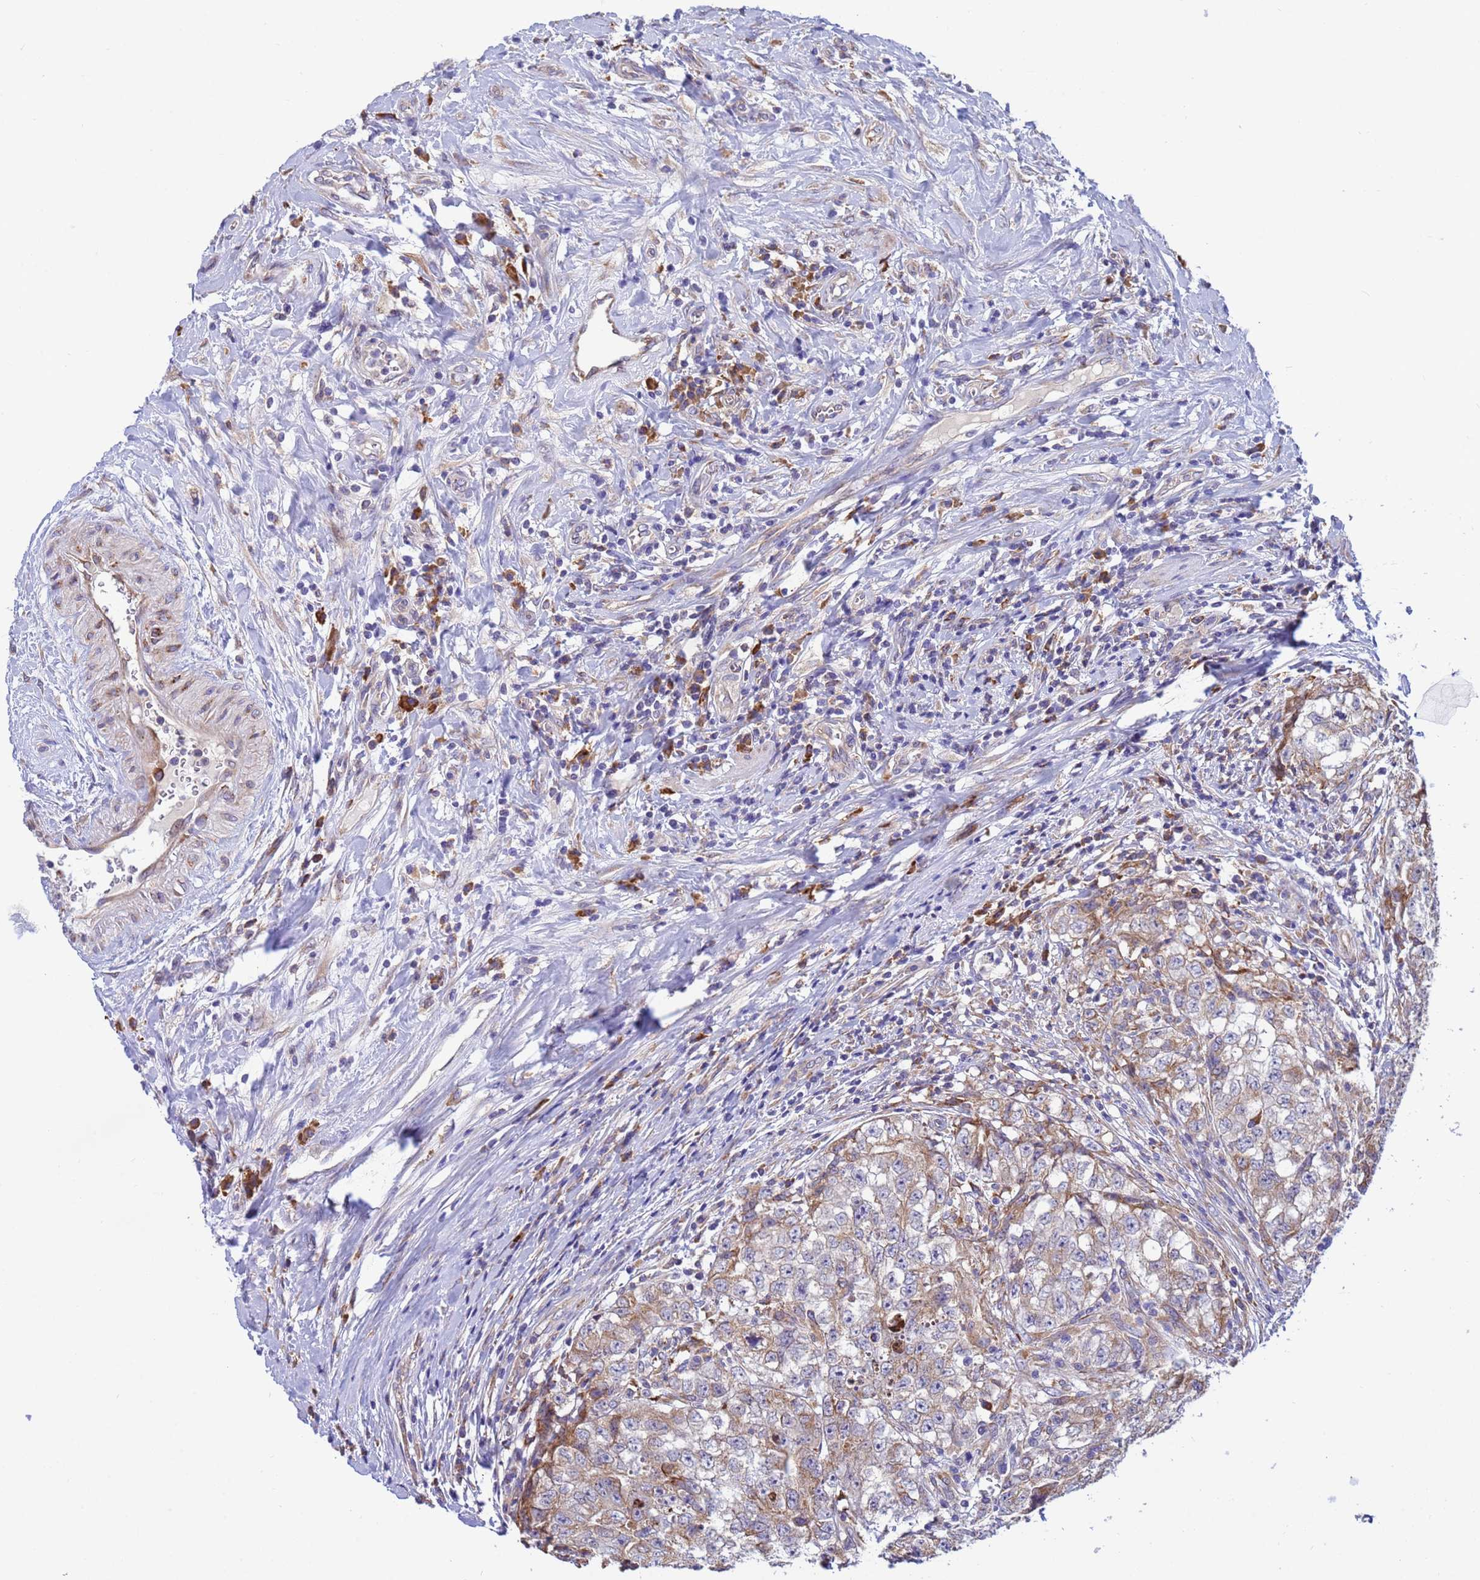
{"staining": {"intensity": "moderate", "quantity": ">75%", "location": "cytoplasmic/membranous"}, "tissue": "testis cancer", "cell_type": "Tumor cells", "image_type": "cancer", "snomed": [{"axis": "morphology", "description": "Seminoma, NOS"}, {"axis": "morphology", "description": "Carcinoma, Embryonal, NOS"}, {"axis": "topography", "description": "Testis"}], "caption": "Immunohistochemical staining of human embryonal carcinoma (testis) exhibits moderate cytoplasmic/membranous protein expression in about >75% of tumor cells.", "gene": "THAP5", "patient": {"sex": "male", "age": 43}}